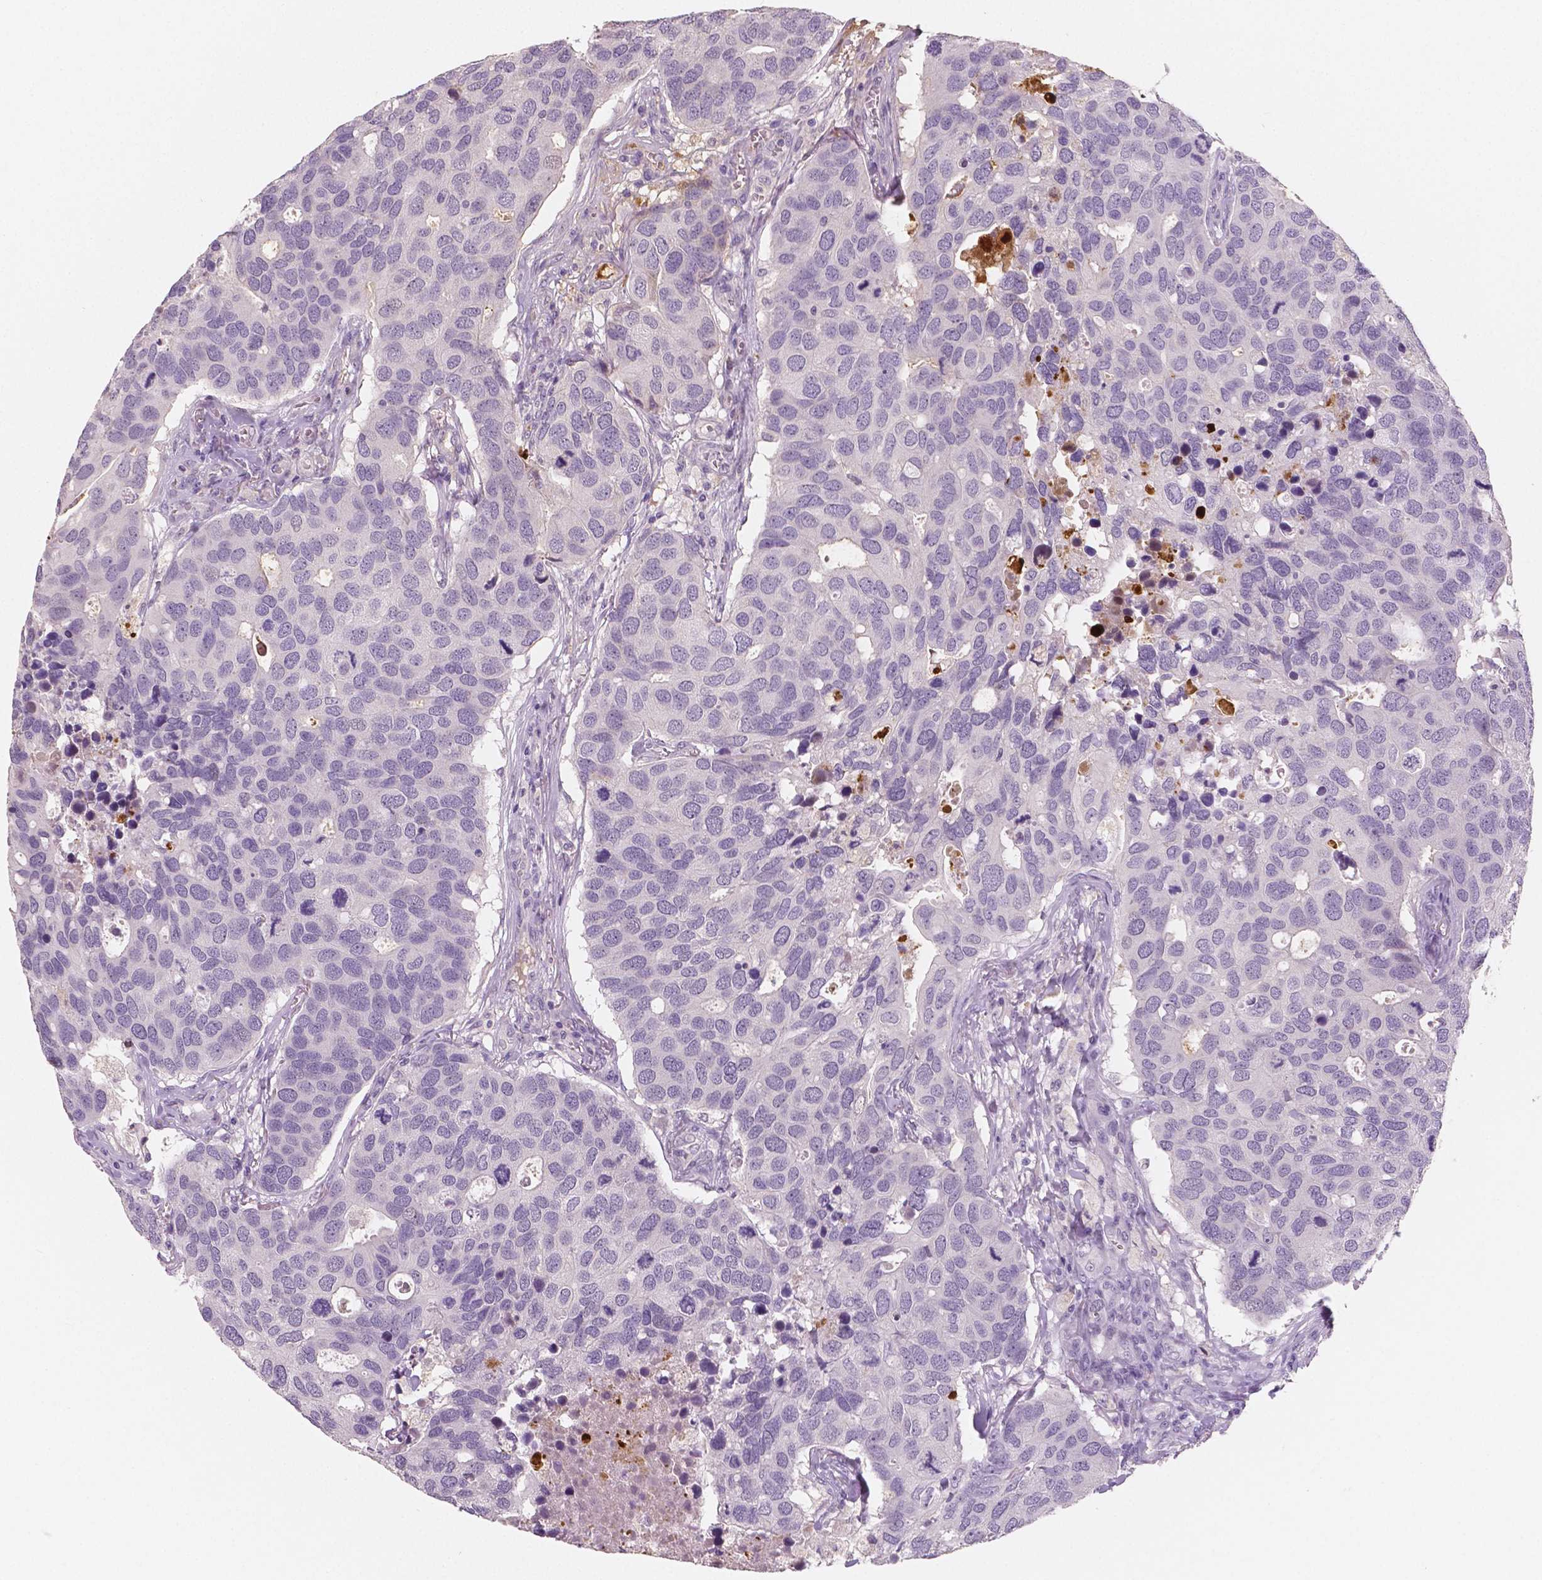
{"staining": {"intensity": "negative", "quantity": "none", "location": "none"}, "tissue": "breast cancer", "cell_type": "Tumor cells", "image_type": "cancer", "snomed": [{"axis": "morphology", "description": "Duct carcinoma"}, {"axis": "topography", "description": "Breast"}], "caption": "Breast cancer (infiltrating ductal carcinoma) stained for a protein using immunohistochemistry (IHC) reveals no staining tumor cells.", "gene": "APOA4", "patient": {"sex": "female", "age": 83}}